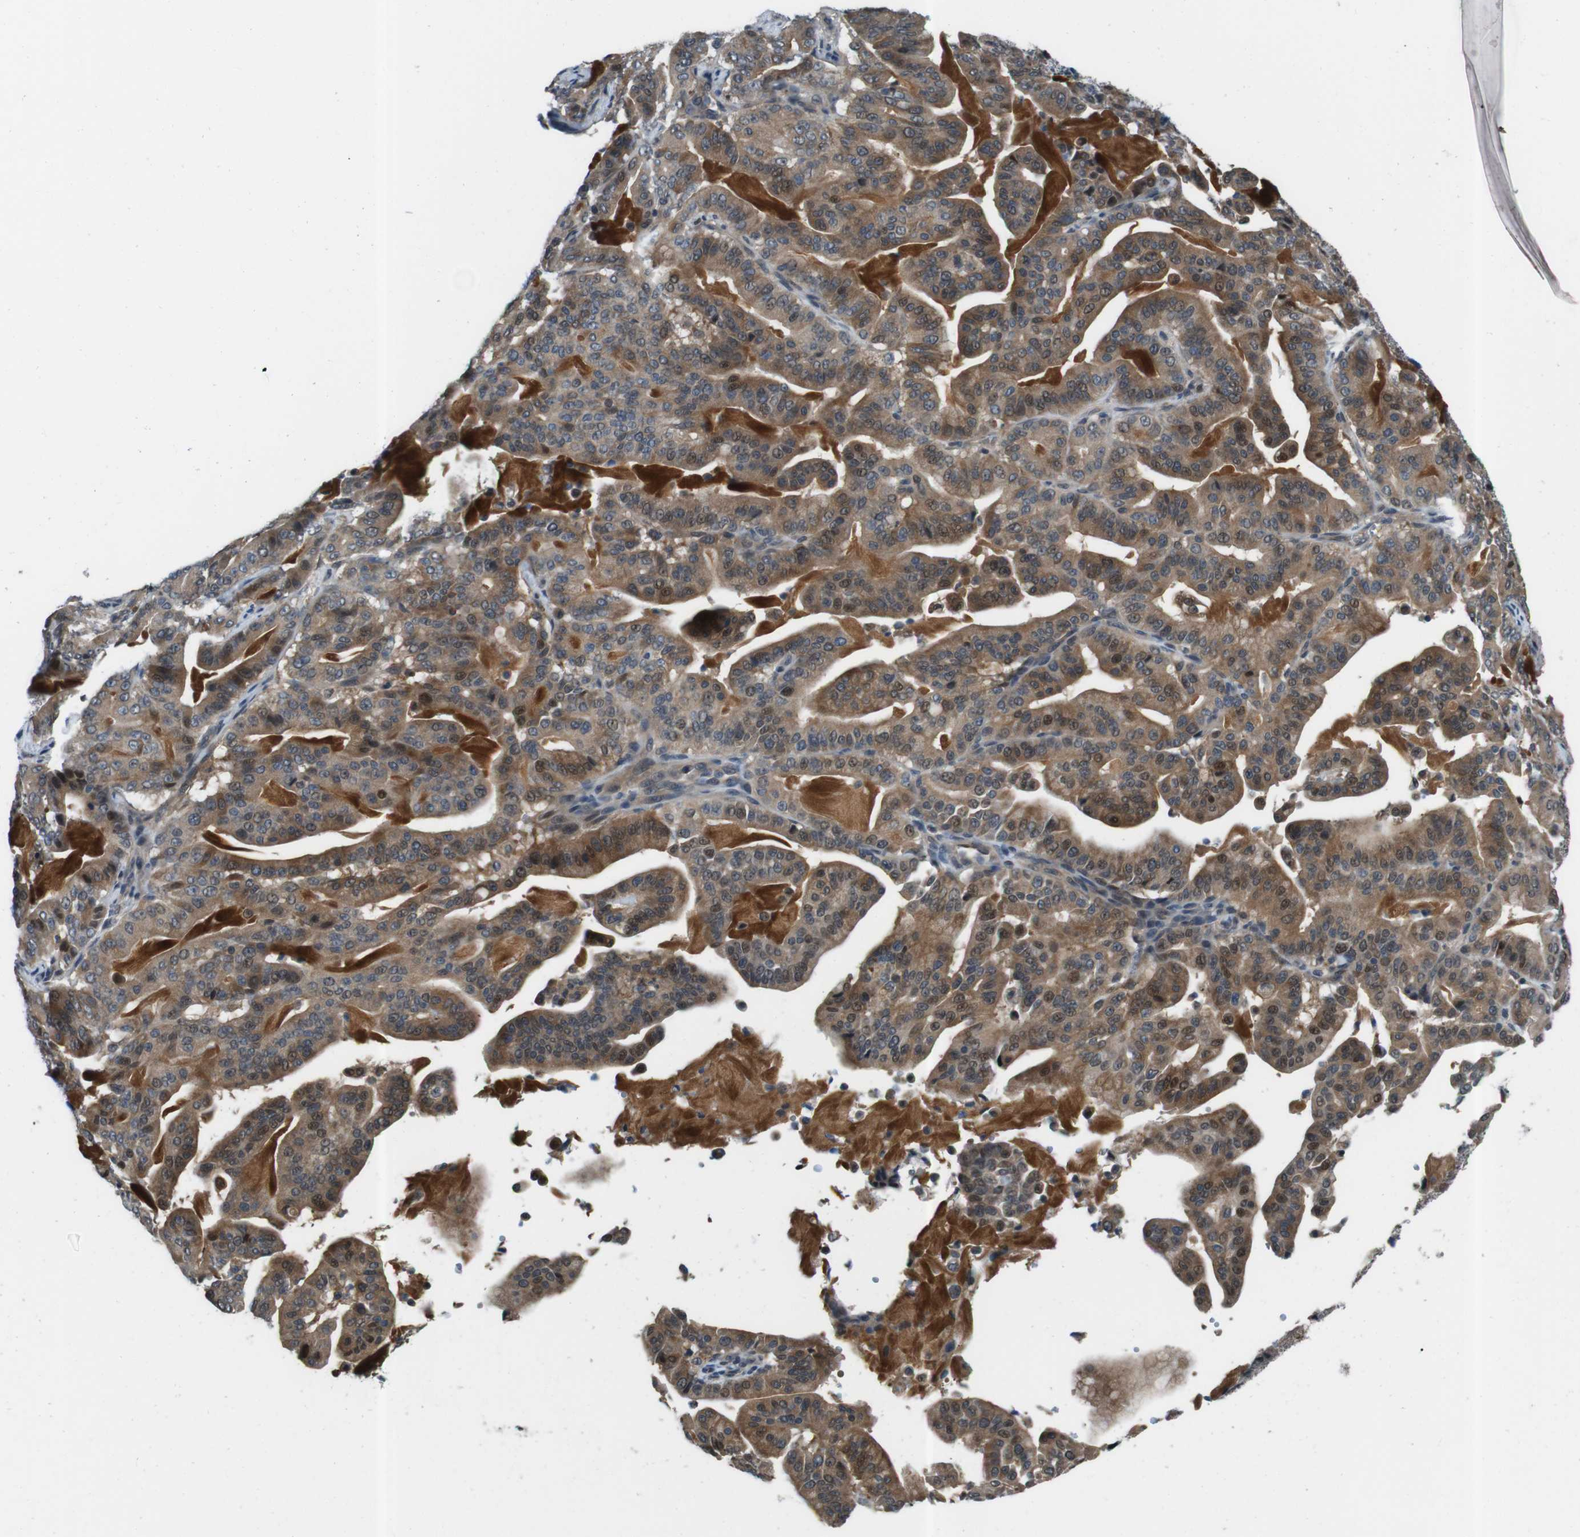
{"staining": {"intensity": "moderate", "quantity": ">75%", "location": "cytoplasmic/membranous,nuclear"}, "tissue": "pancreatic cancer", "cell_type": "Tumor cells", "image_type": "cancer", "snomed": [{"axis": "morphology", "description": "Adenocarcinoma, NOS"}, {"axis": "topography", "description": "Pancreas"}], "caption": "A high-resolution image shows immunohistochemistry staining of adenocarcinoma (pancreatic), which shows moderate cytoplasmic/membranous and nuclear staining in approximately >75% of tumor cells.", "gene": "LRP5", "patient": {"sex": "male", "age": 63}}